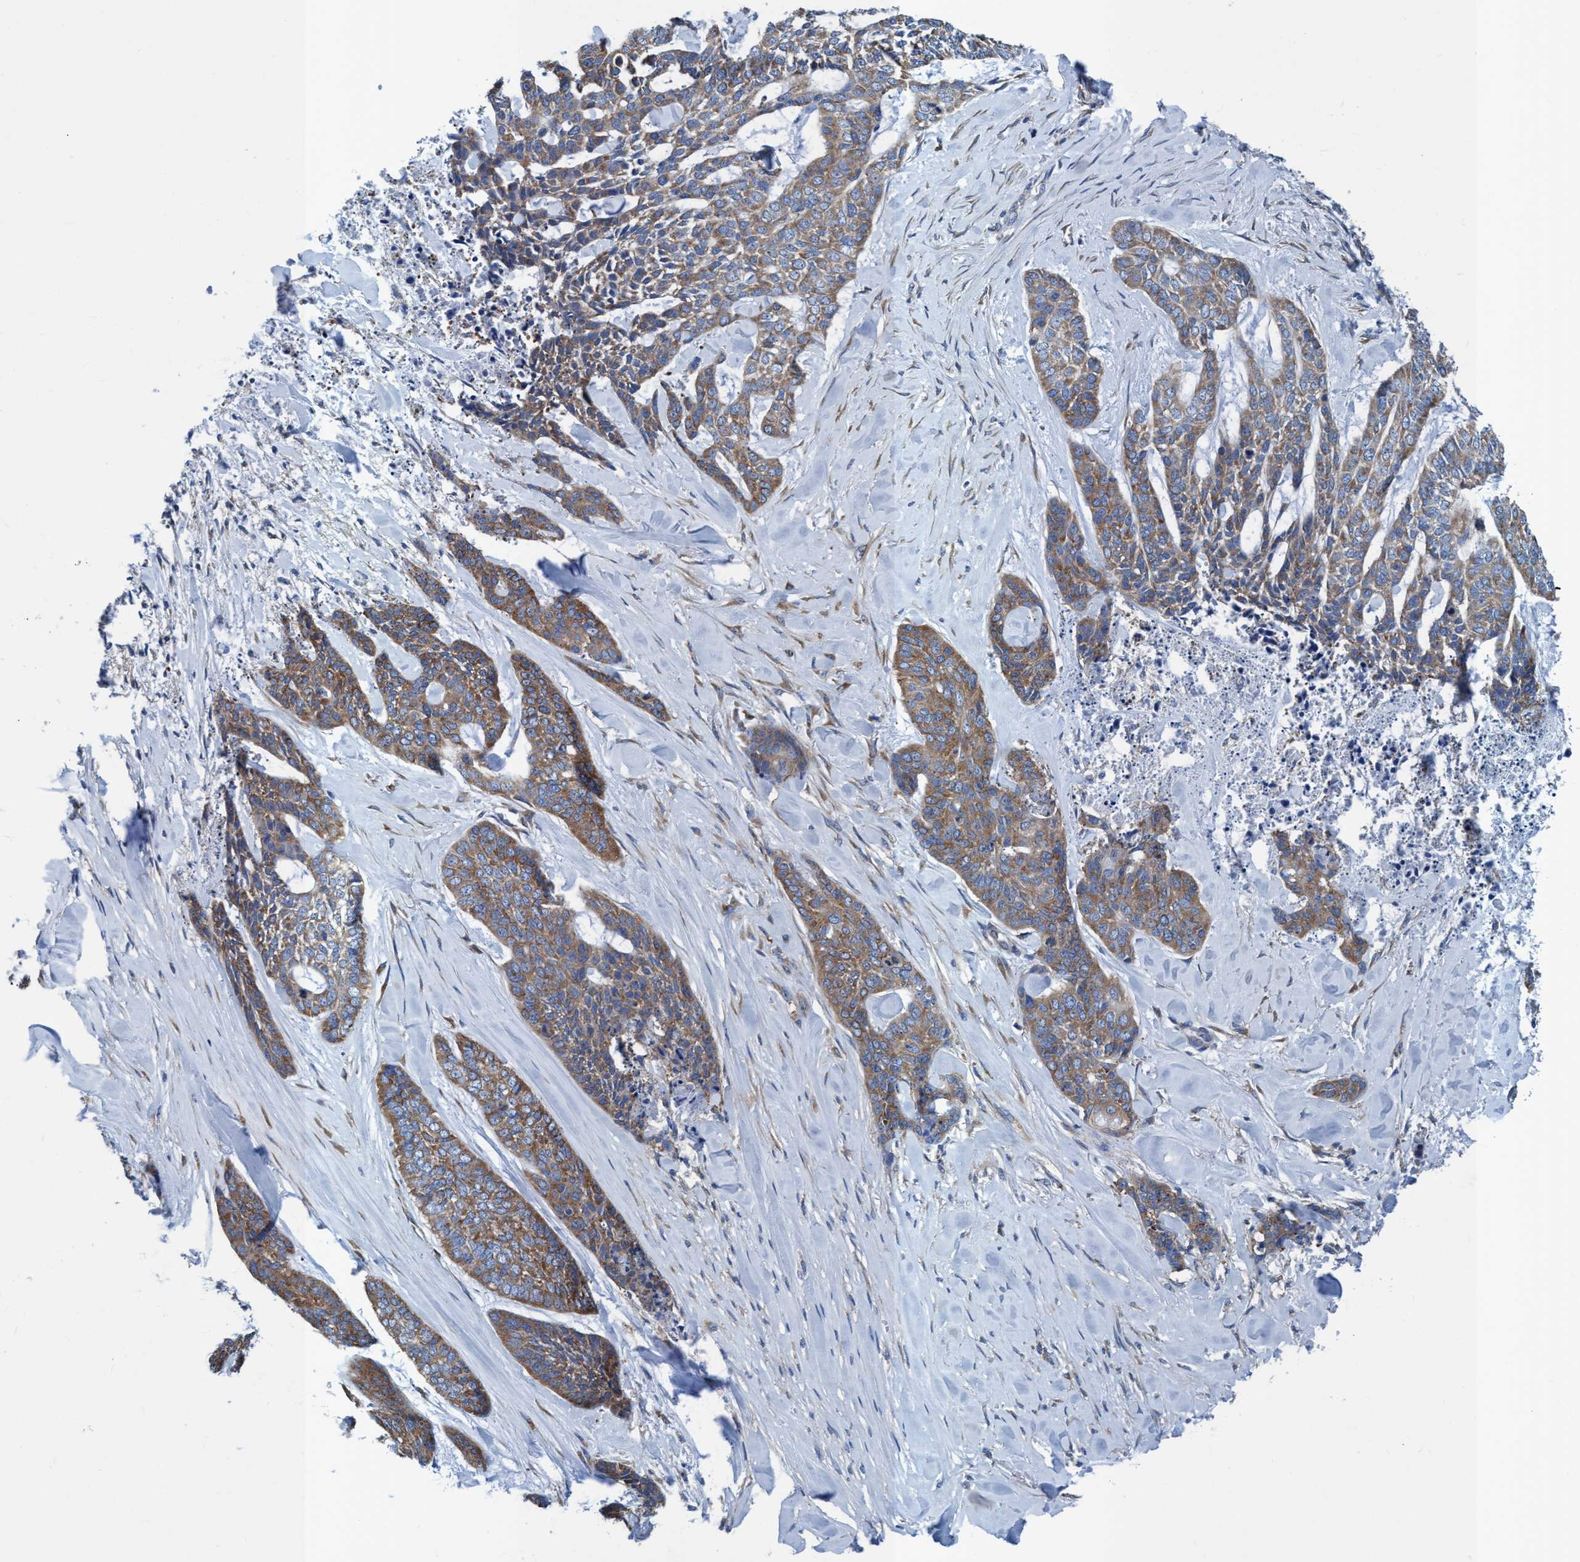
{"staining": {"intensity": "weak", "quantity": ">75%", "location": "cytoplasmic/membranous"}, "tissue": "skin cancer", "cell_type": "Tumor cells", "image_type": "cancer", "snomed": [{"axis": "morphology", "description": "Basal cell carcinoma"}, {"axis": "topography", "description": "Skin"}], "caption": "Immunohistochemistry (IHC) of human skin cancer displays low levels of weak cytoplasmic/membranous expression in approximately >75% of tumor cells. Using DAB (3,3'-diaminobenzidine) (brown) and hematoxylin (blue) stains, captured at high magnification using brightfield microscopy.", "gene": "NMT1", "patient": {"sex": "female", "age": 64}}